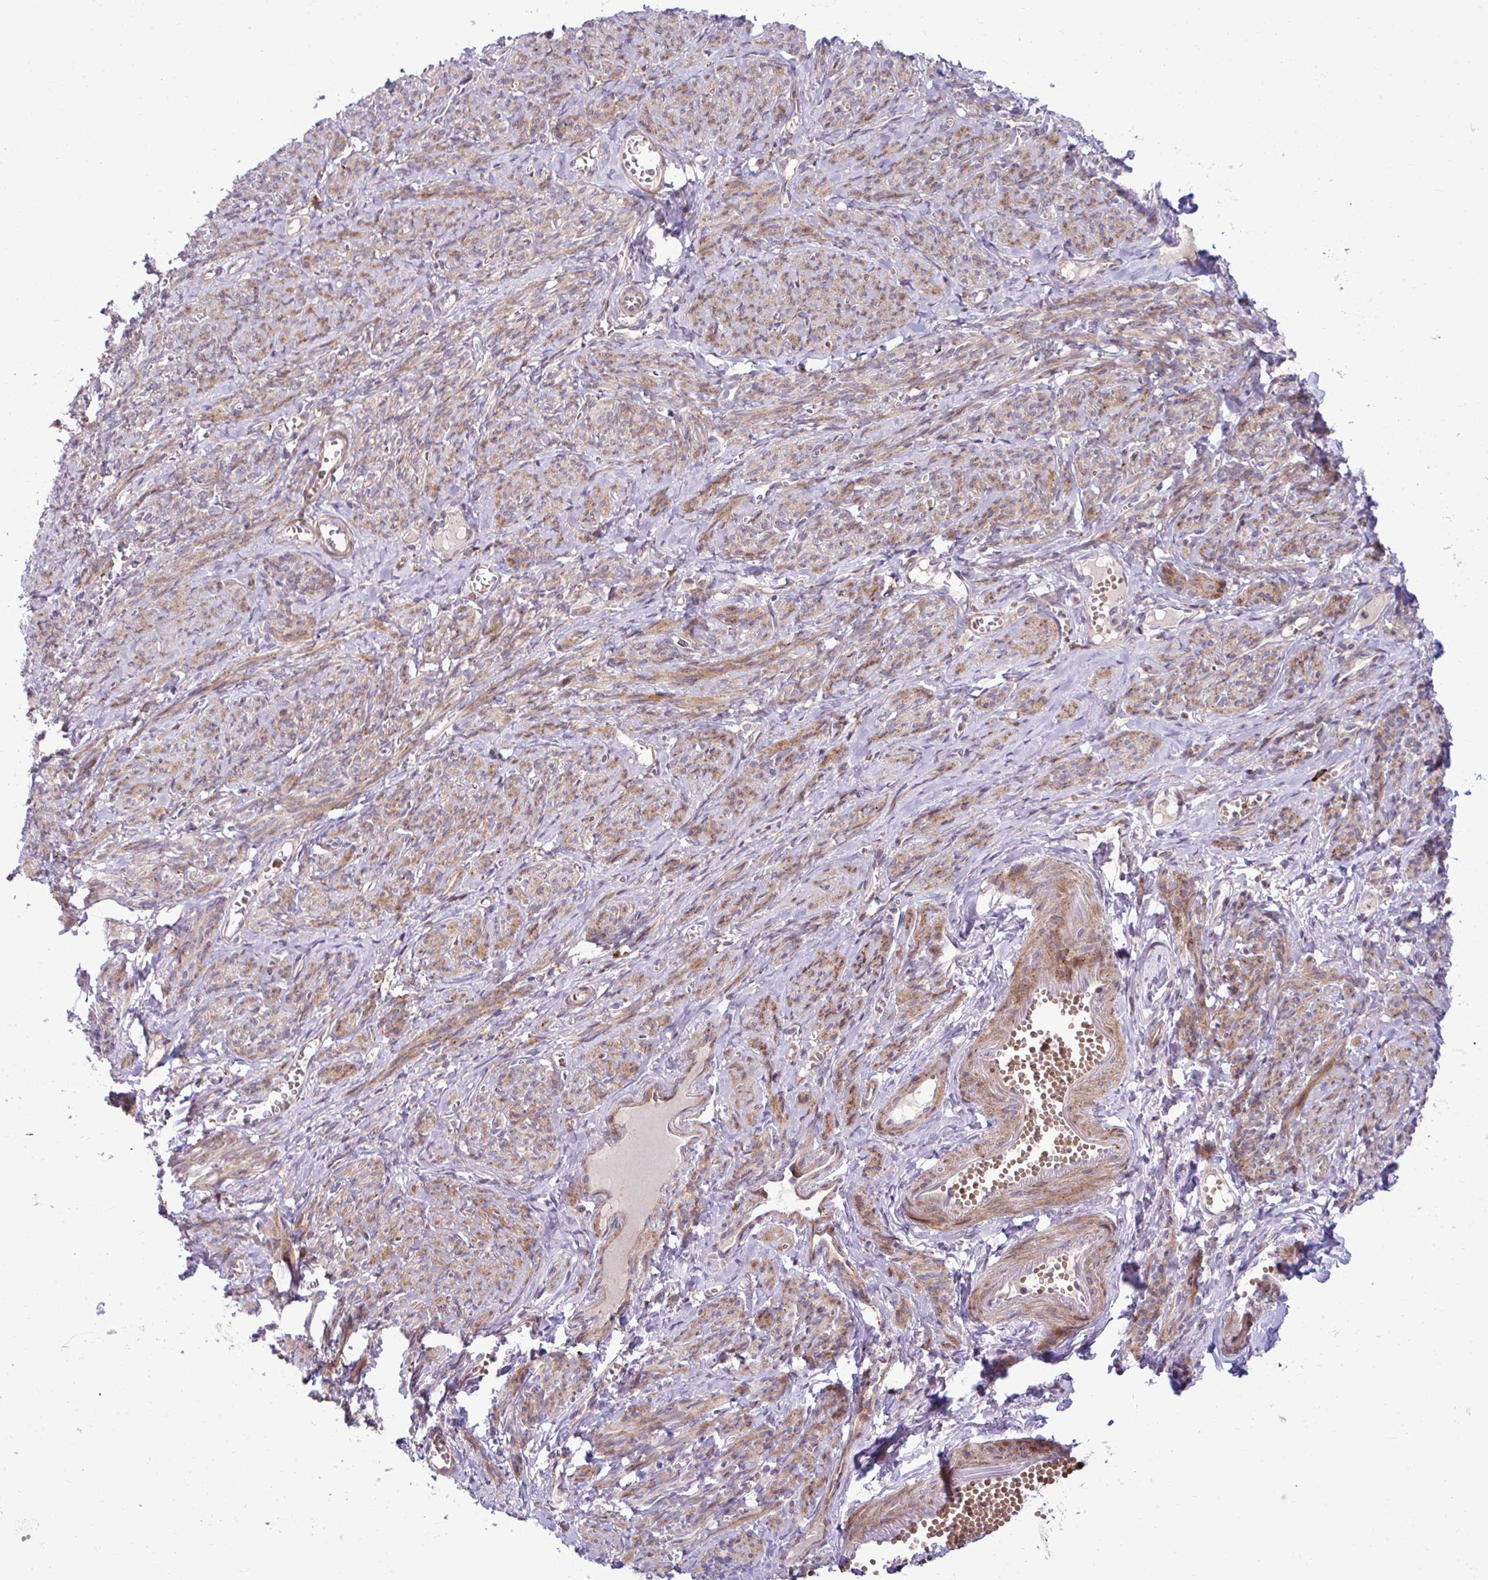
{"staining": {"intensity": "moderate", "quantity": ">75%", "location": "cytoplasmic/membranous"}, "tissue": "smooth muscle", "cell_type": "Smooth muscle cells", "image_type": "normal", "snomed": [{"axis": "morphology", "description": "Normal tissue, NOS"}, {"axis": "topography", "description": "Smooth muscle"}], "caption": "Immunohistochemistry (IHC) (DAB) staining of normal human smooth muscle demonstrates moderate cytoplasmic/membranous protein expression in about >75% of smooth muscle cells.", "gene": "LIMS1", "patient": {"sex": "female", "age": 65}}